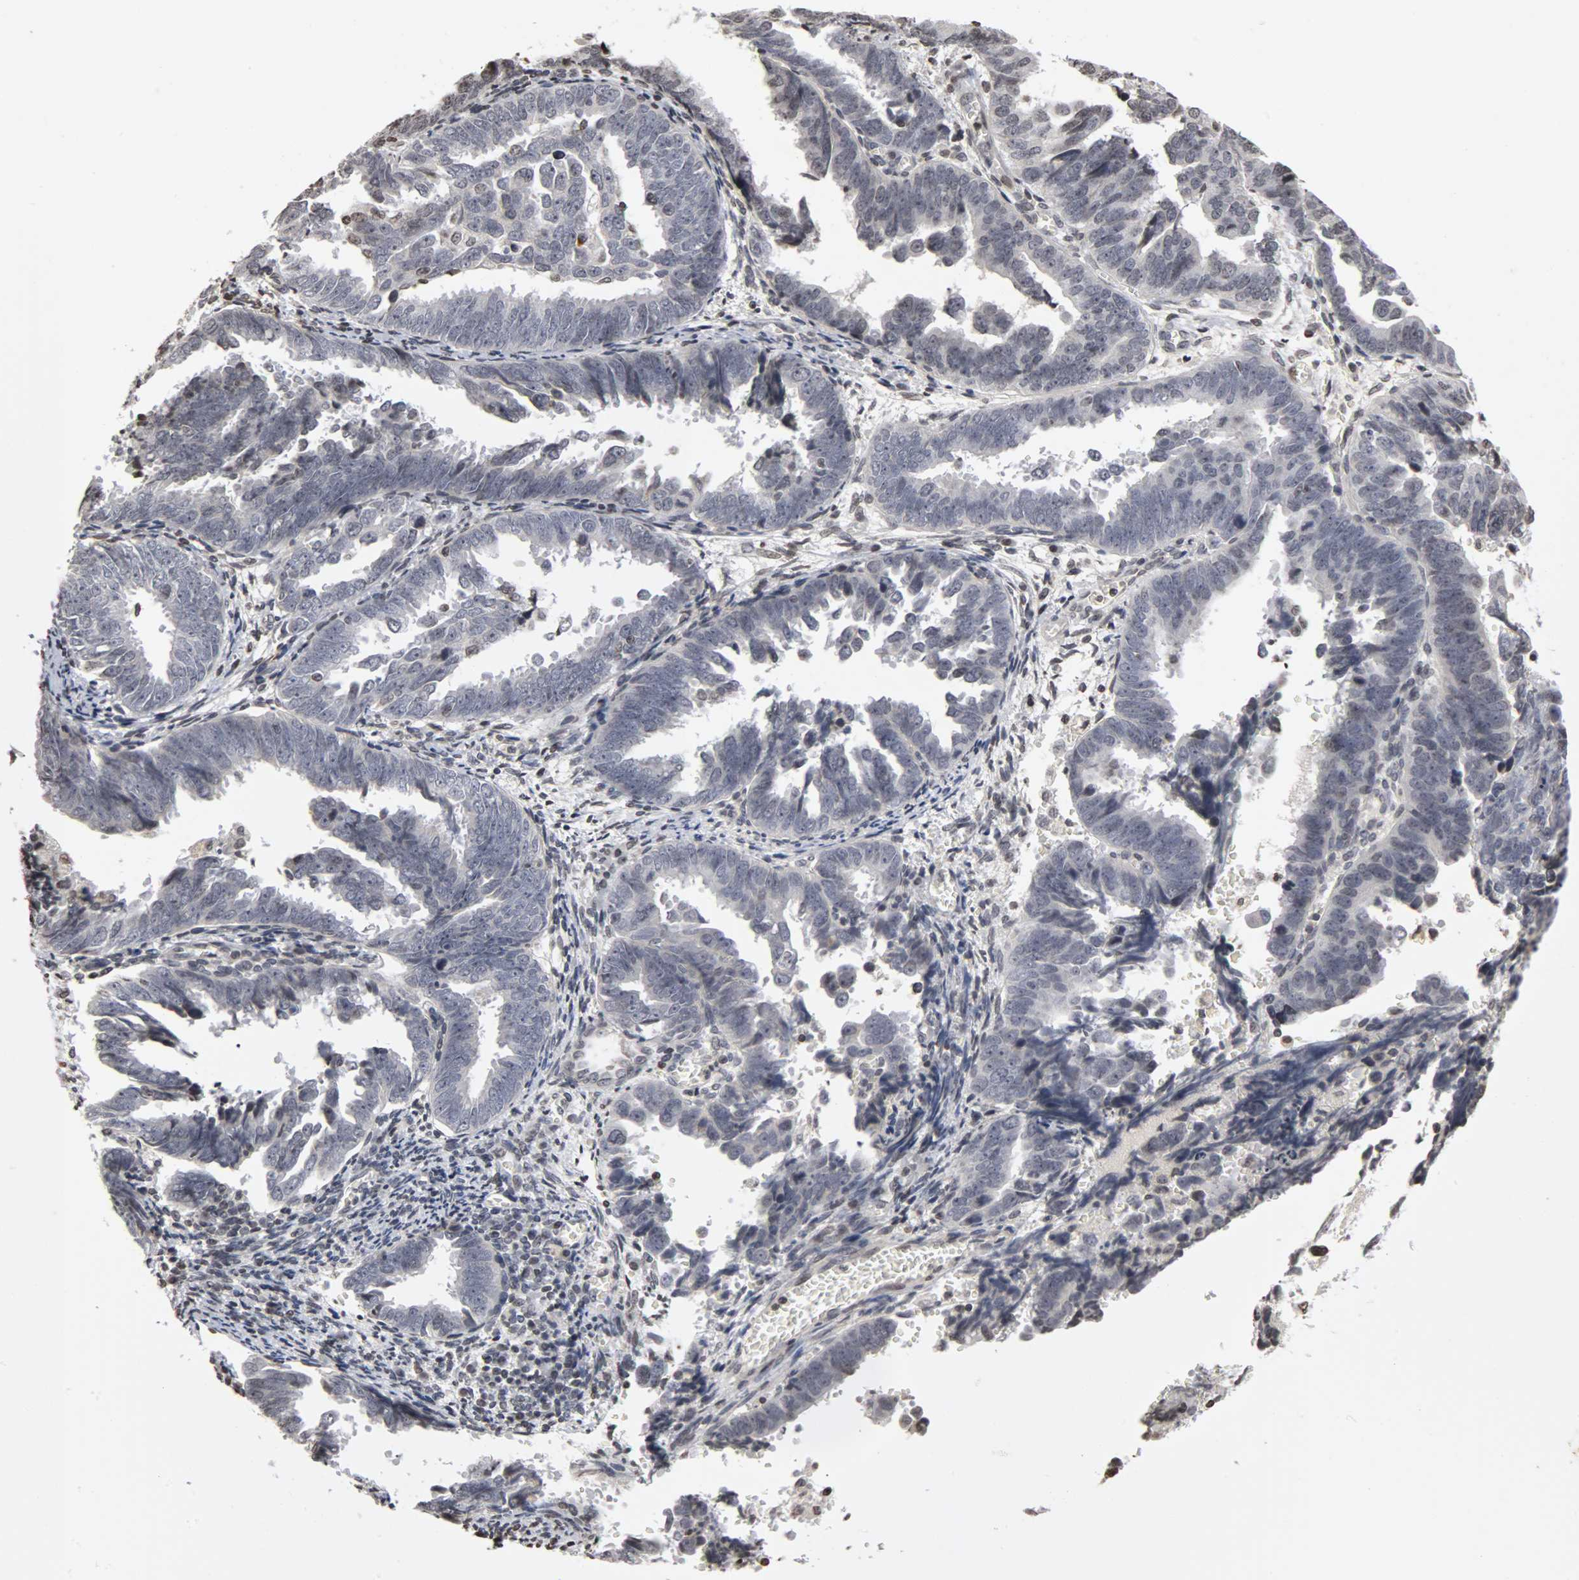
{"staining": {"intensity": "weak", "quantity": "<25%", "location": "nuclear"}, "tissue": "endometrial cancer", "cell_type": "Tumor cells", "image_type": "cancer", "snomed": [{"axis": "morphology", "description": "Adenocarcinoma, NOS"}, {"axis": "topography", "description": "Endometrium"}], "caption": "An image of adenocarcinoma (endometrial) stained for a protein demonstrates no brown staining in tumor cells.", "gene": "ERCC2", "patient": {"sex": "female", "age": 75}}